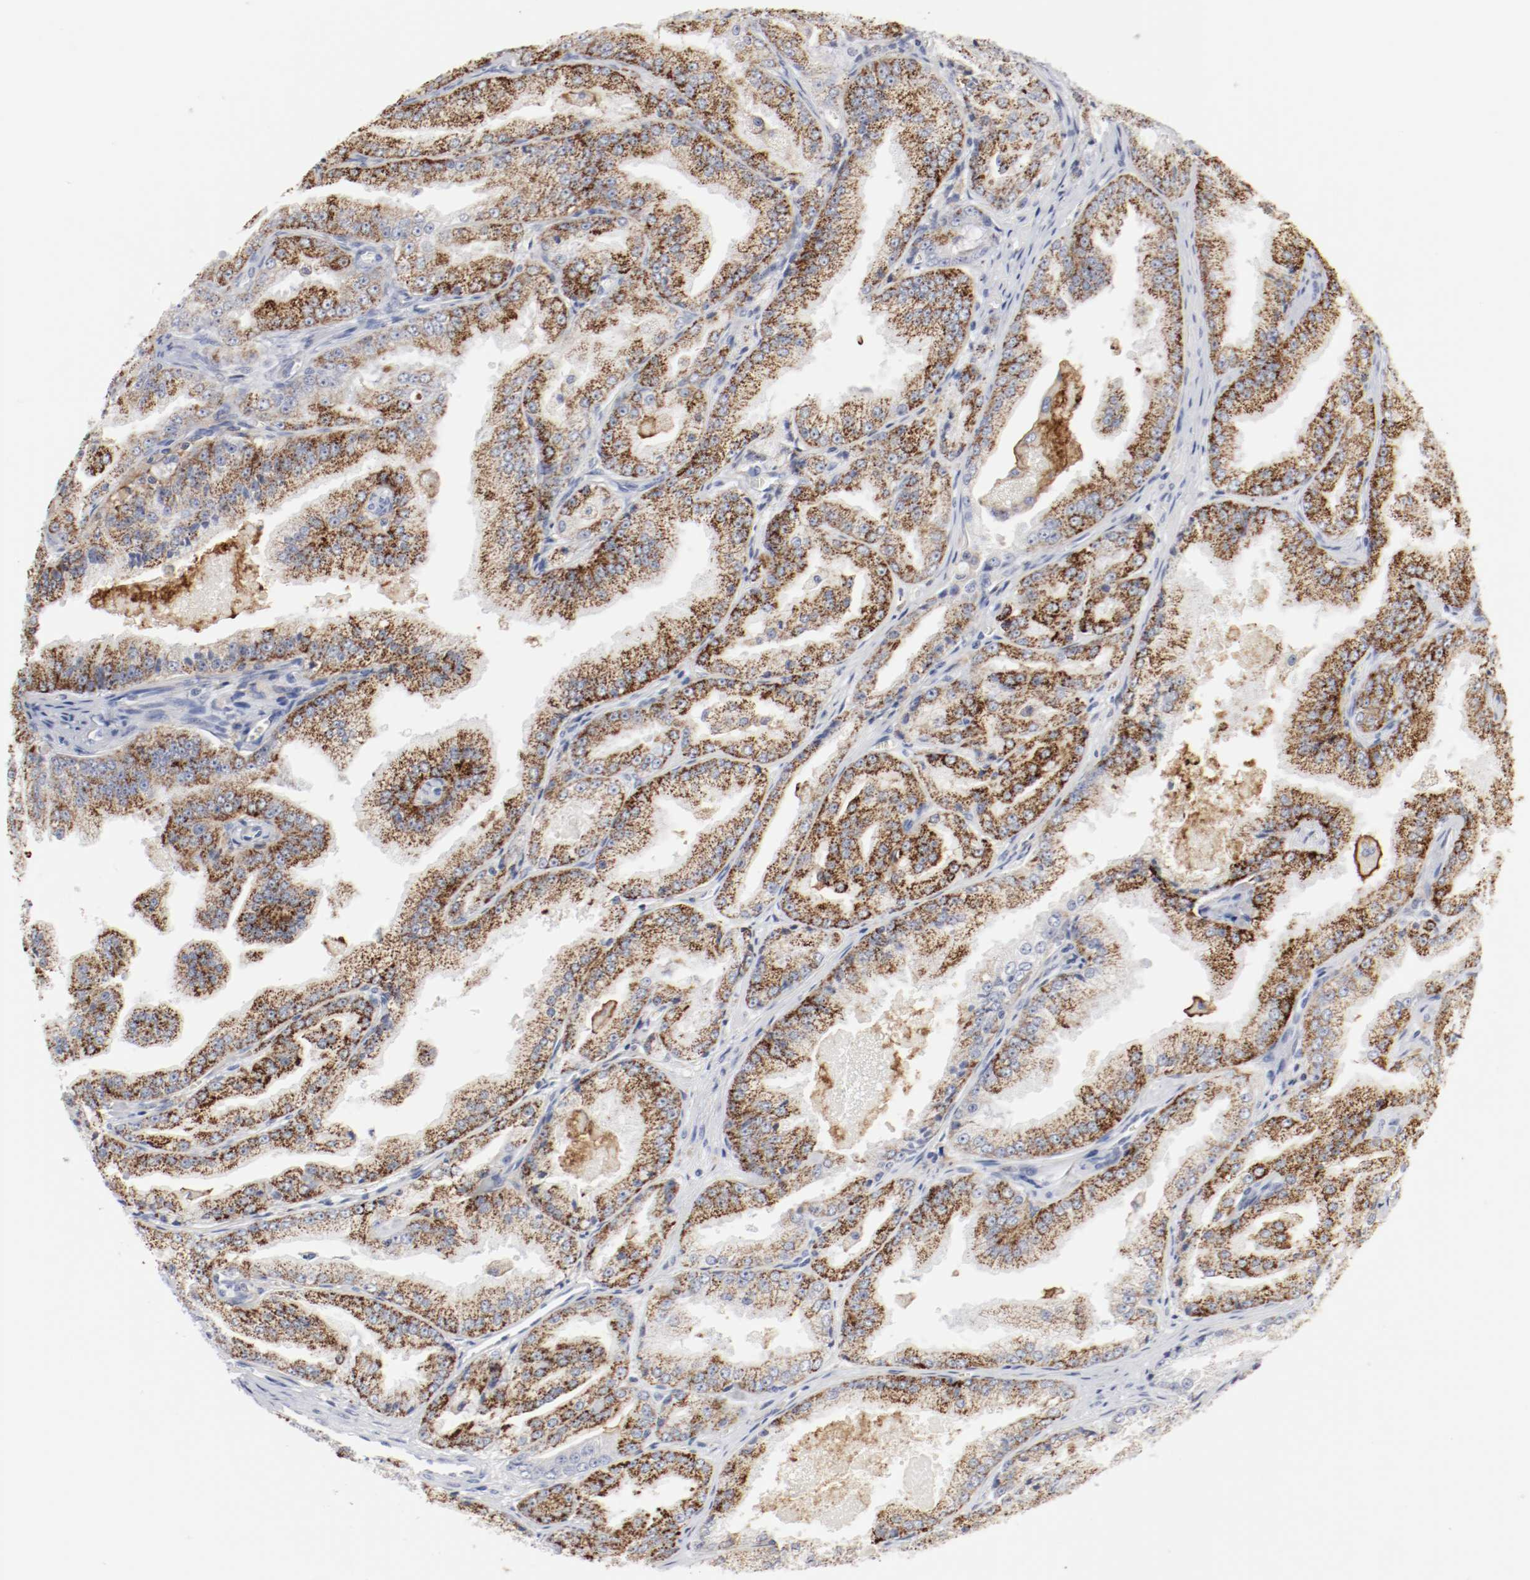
{"staining": {"intensity": "strong", "quantity": ">75%", "location": "cytoplasmic/membranous"}, "tissue": "prostate cancer", "cell_type": "Tumor cells", "image_type": "cancer", "snomed": [{"axis": "morphology", "description": "Adenocarcinoma, High grade"}, {"axis": "topography", "description": "Prostate"}], "caption": "Strong cytoplasmic/membranous positivity is identified in approximately >75% of tumor cells in prostate cancer (adenocarcinoma (high-grade)).", "gene": "ITGAX", "patient": {"sex": "male", "age": 61}}